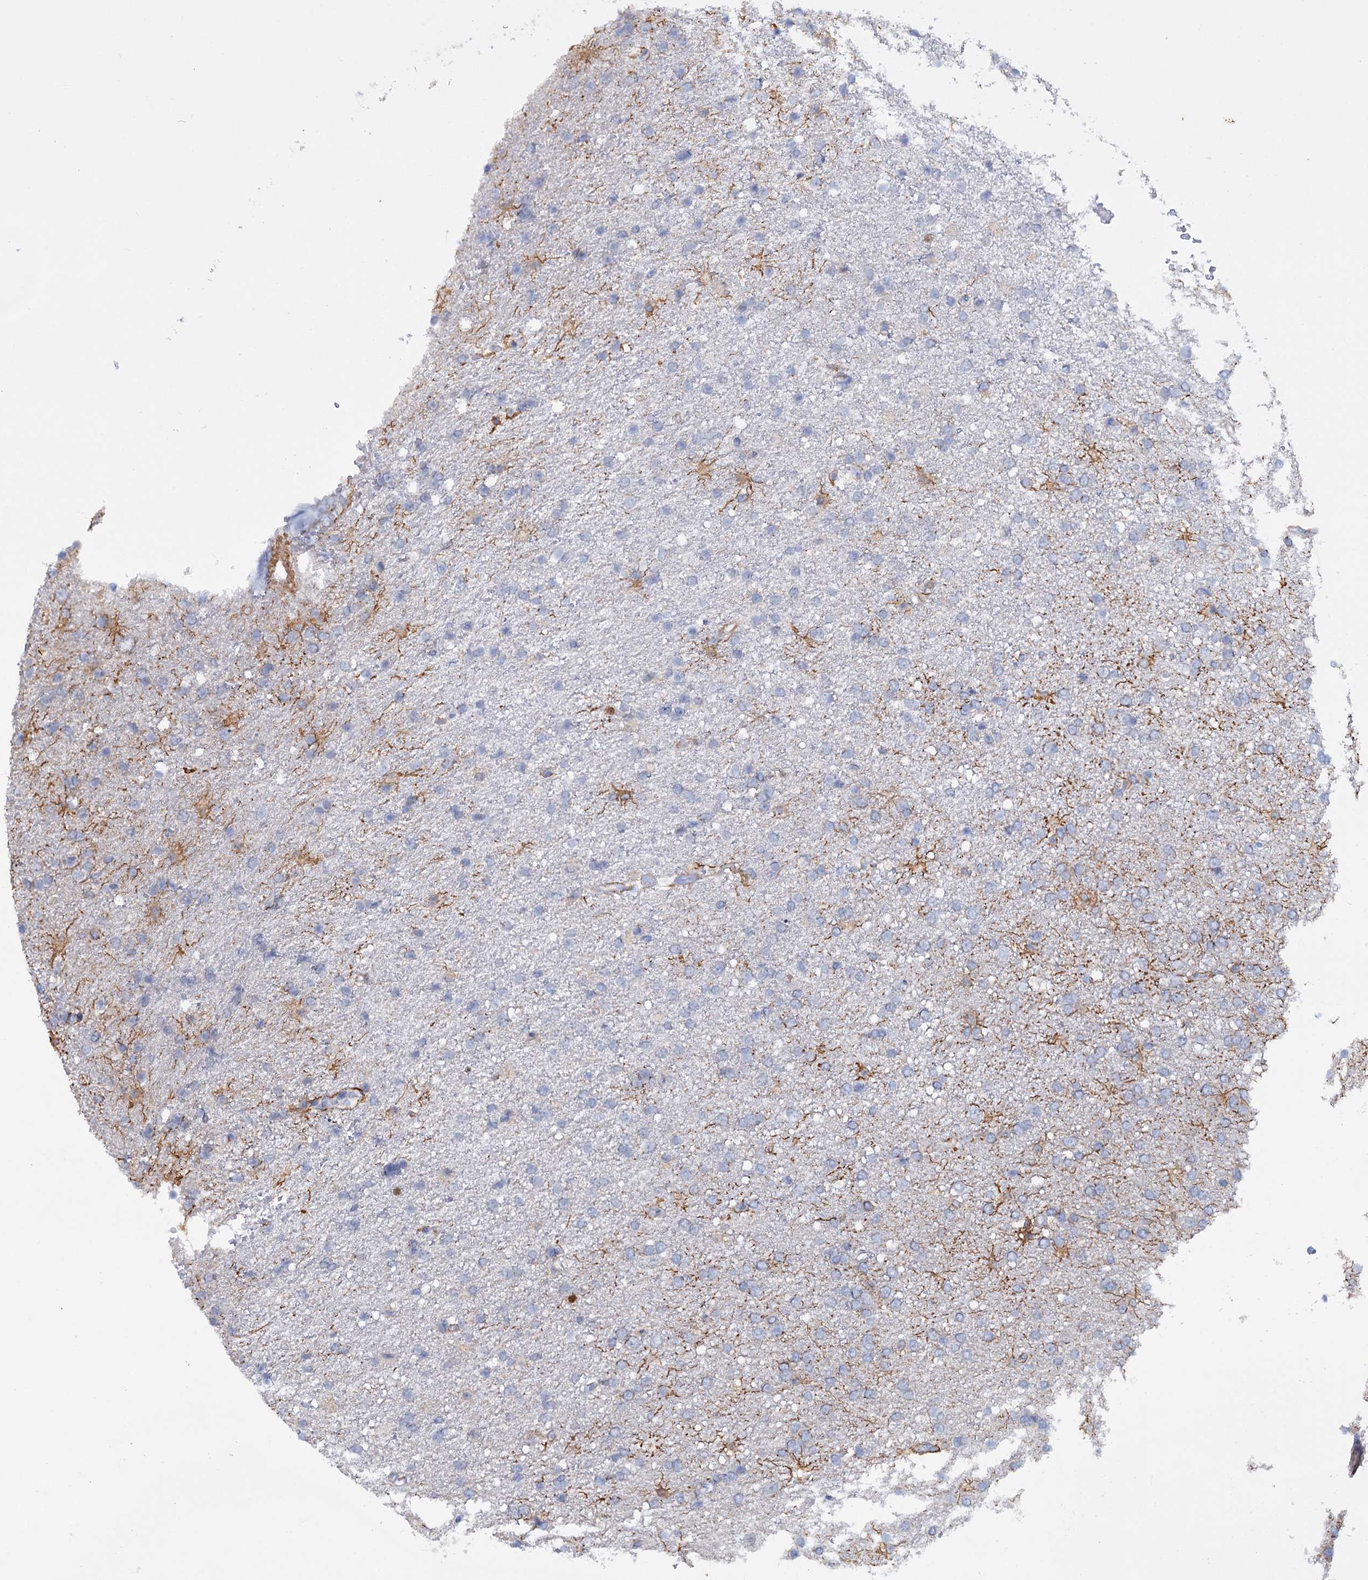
{"staining": {"intensity": "negative", "quantity": "none", "location": "none"}, "tissue": "glioma", "cell_type": "Tumor cells", "image_type": "cancer", "snomed": [{"axis": "morphology", "description": "Glioma, malignant, High grade"}, {"axis": "topography", "description": "Brain"}], "caption": "Malignant high-grade glioma was stained to show a protein in brown. There is no significant positivity in tumor cells.", "gene": "FAM111B", "patient": {"sex": "male", "age": 72}}